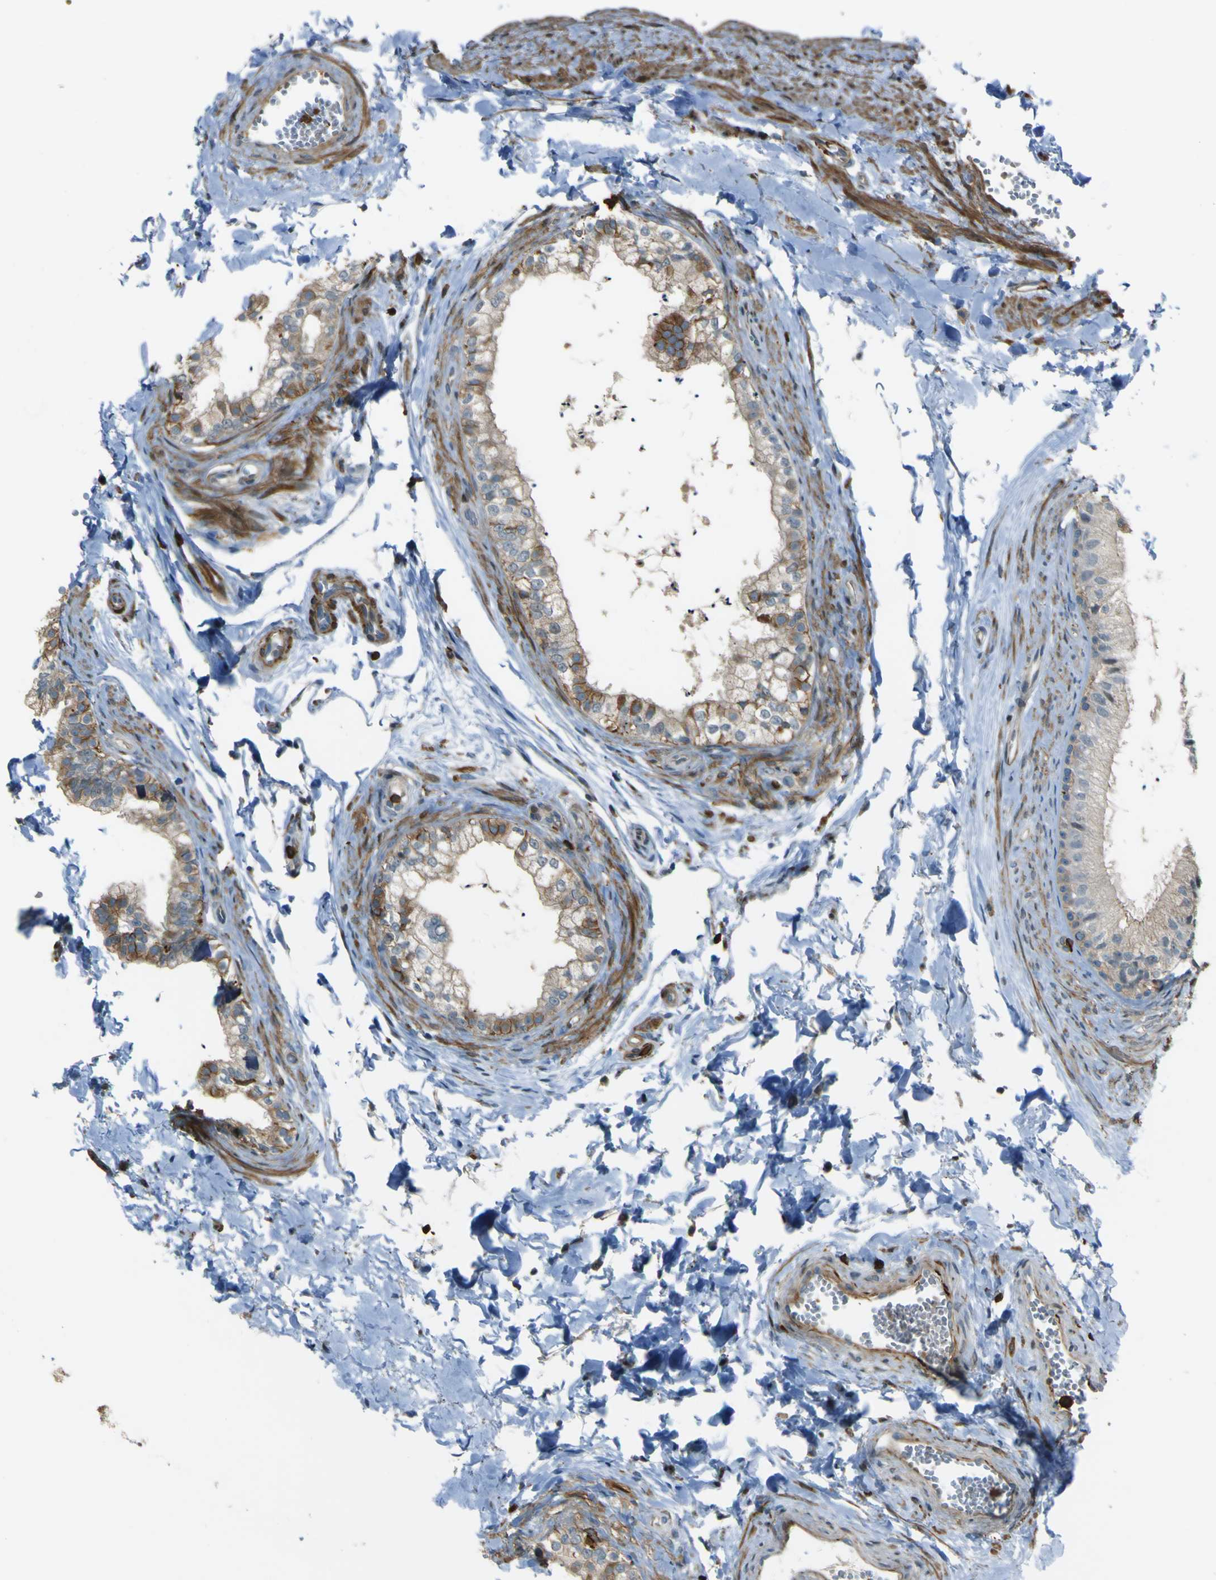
{"staining": {"intensity": "weak", "quantity": ">75%", "location": "cytoplasmic/membranous"}, "tissue": "epididymis", "cell_type": "Glandular cells", "image_type": "normal", "snomed": [{"axis": "morphology", "description": "Normal tissue, NOS"}, {"axis": "topography", "description": "Epididymis"}], "caption": "Epididymis was stained to show a protein in brown. There is low levels of weak cytoplasmic/membranous staining in approximately >75% of glandular cells.", "gene": "PCDHB5", "patient": {"sex": "male", "age": 56}}